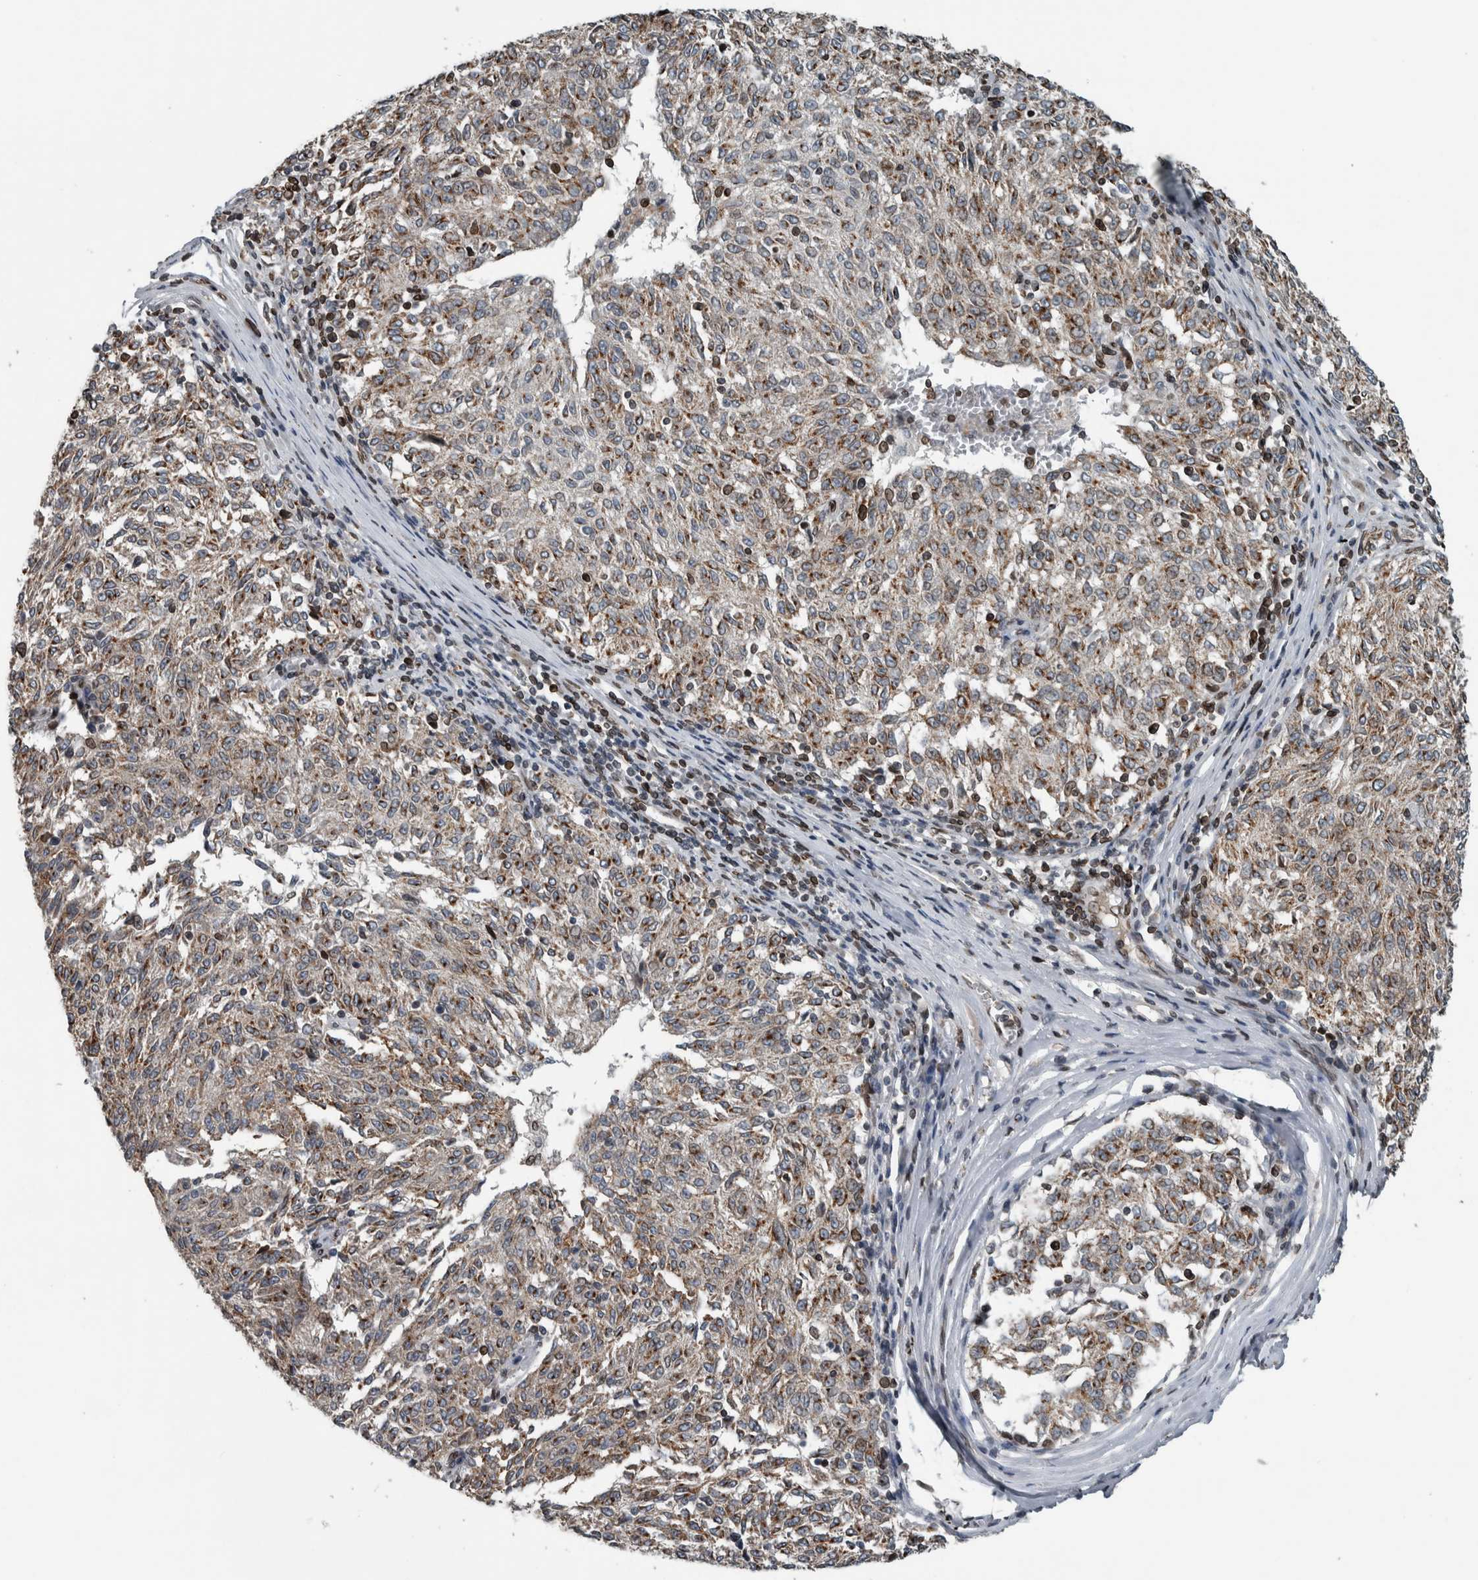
{"staining": {"intensity": "moderate", "quantity": "<25%", "location": "cytoplasmic/membranous,nuclear"}, "tissue": "melanoma", "cell_type": "Tumor cells", "image_type": "cancer", "snomed": [{"axis": "morphology", "description": "Malignant melanoma, NOS"}, {"axis": "topography", "description": "Skin"}], "caption": "Melanoma stained for a protein (brown) shows moderate cytoplasmic/membranous and nuclear positive staining in approximately <25% of tumor cells.", "gene": "FAM135B", "patient": {"sex": "female", "age": 72}}